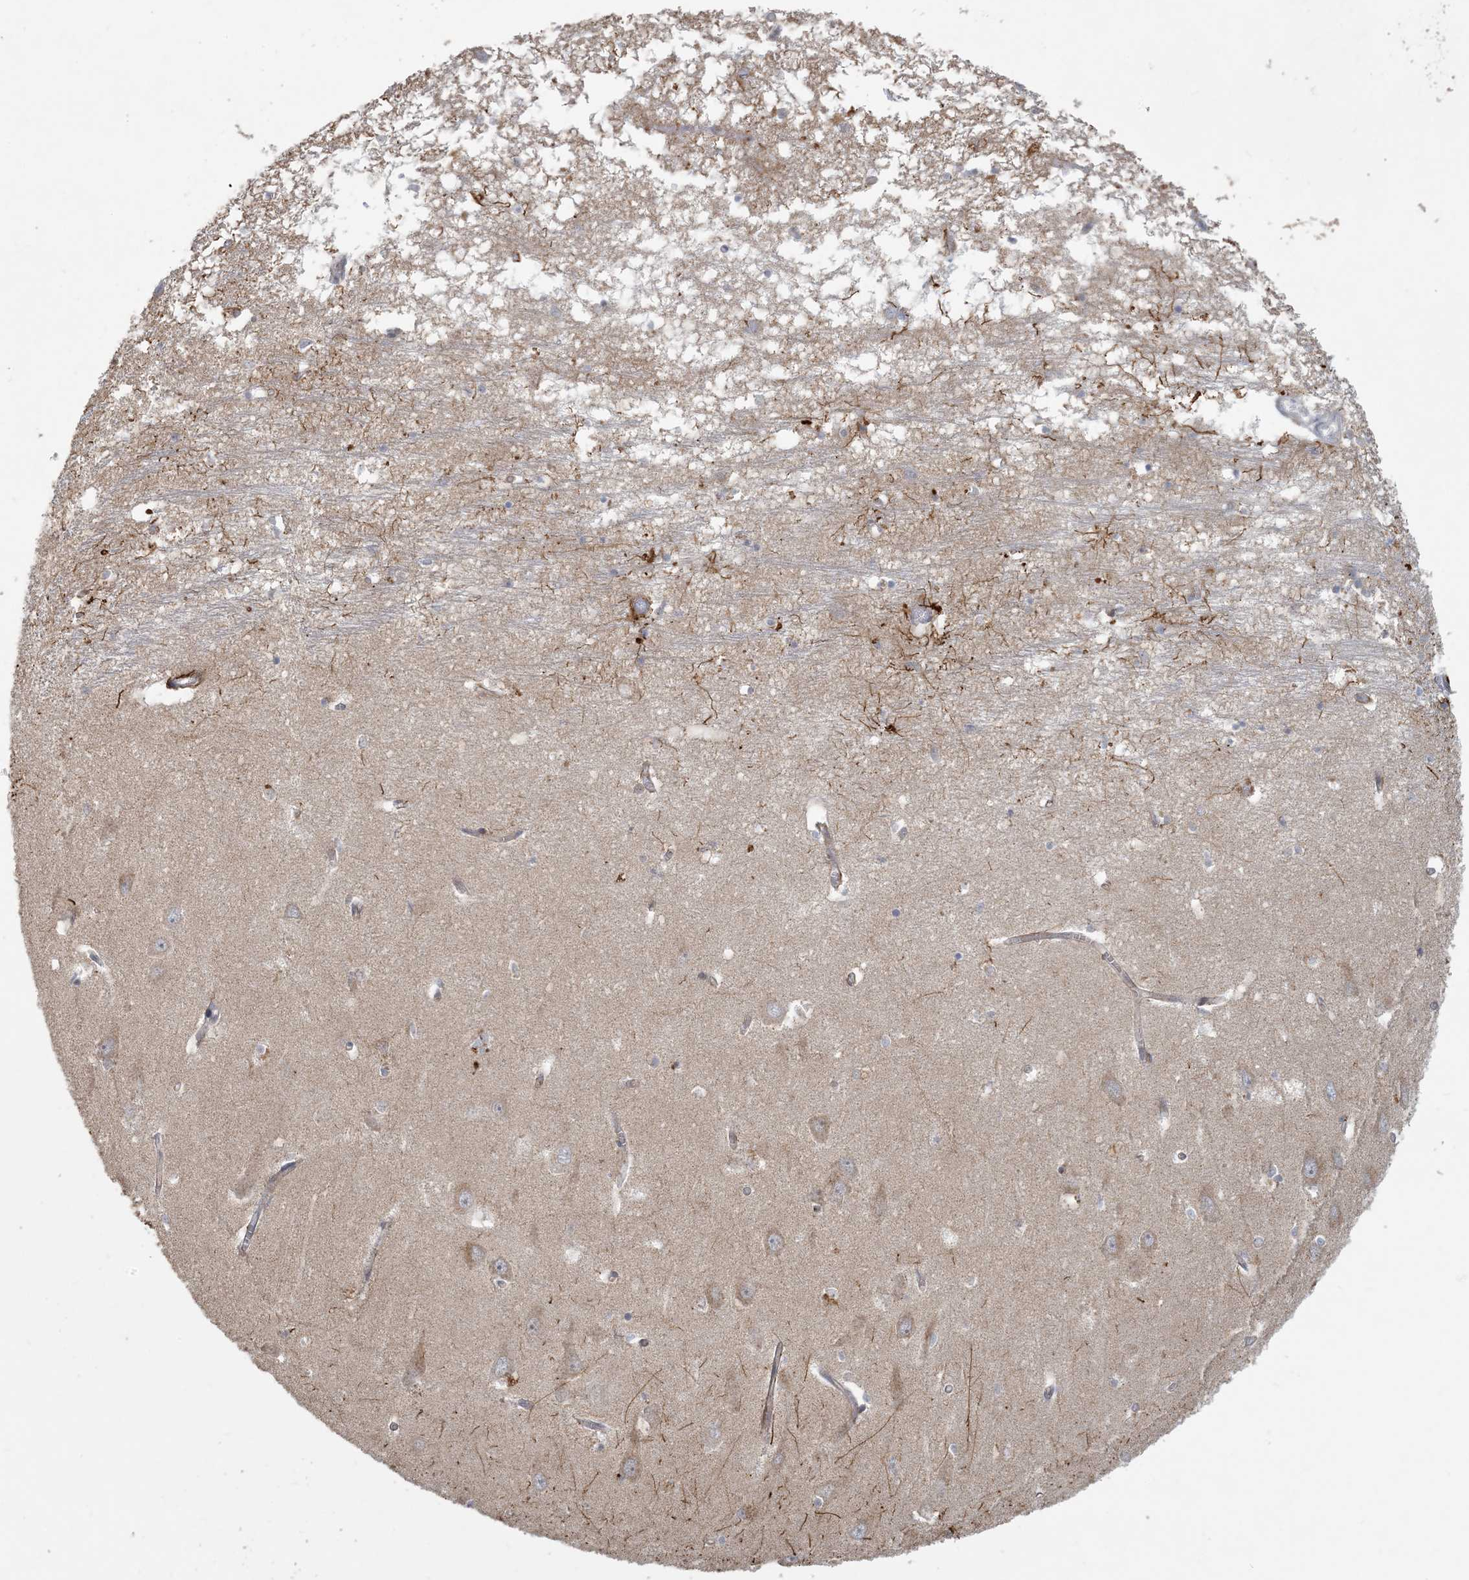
{"staining": {"intensity": "strong", "quantity": "<25%", "location": "cytoplasmic/membranous"}, "tissue": "hippocampus", "cell_type": "Glial cells", "image_type": "normal", "snomed": [{"axis": "morphology", "description": "Normal tissue, NOS"}, {"axis": "topography", "description": "Hippocampus"}], "caption": "DAB (3,3'-diaminobenzidine) immunohistochemical staining of unremarkable hippocampus reveals strong cytoplasmic/membranous protein positivity in approximately <25% of glial cells. (DAB IHC, brown staining for protein, blue staining for nuclei).", "gene": "MCAT", "patient": {"sex": "male", "age": 70}}